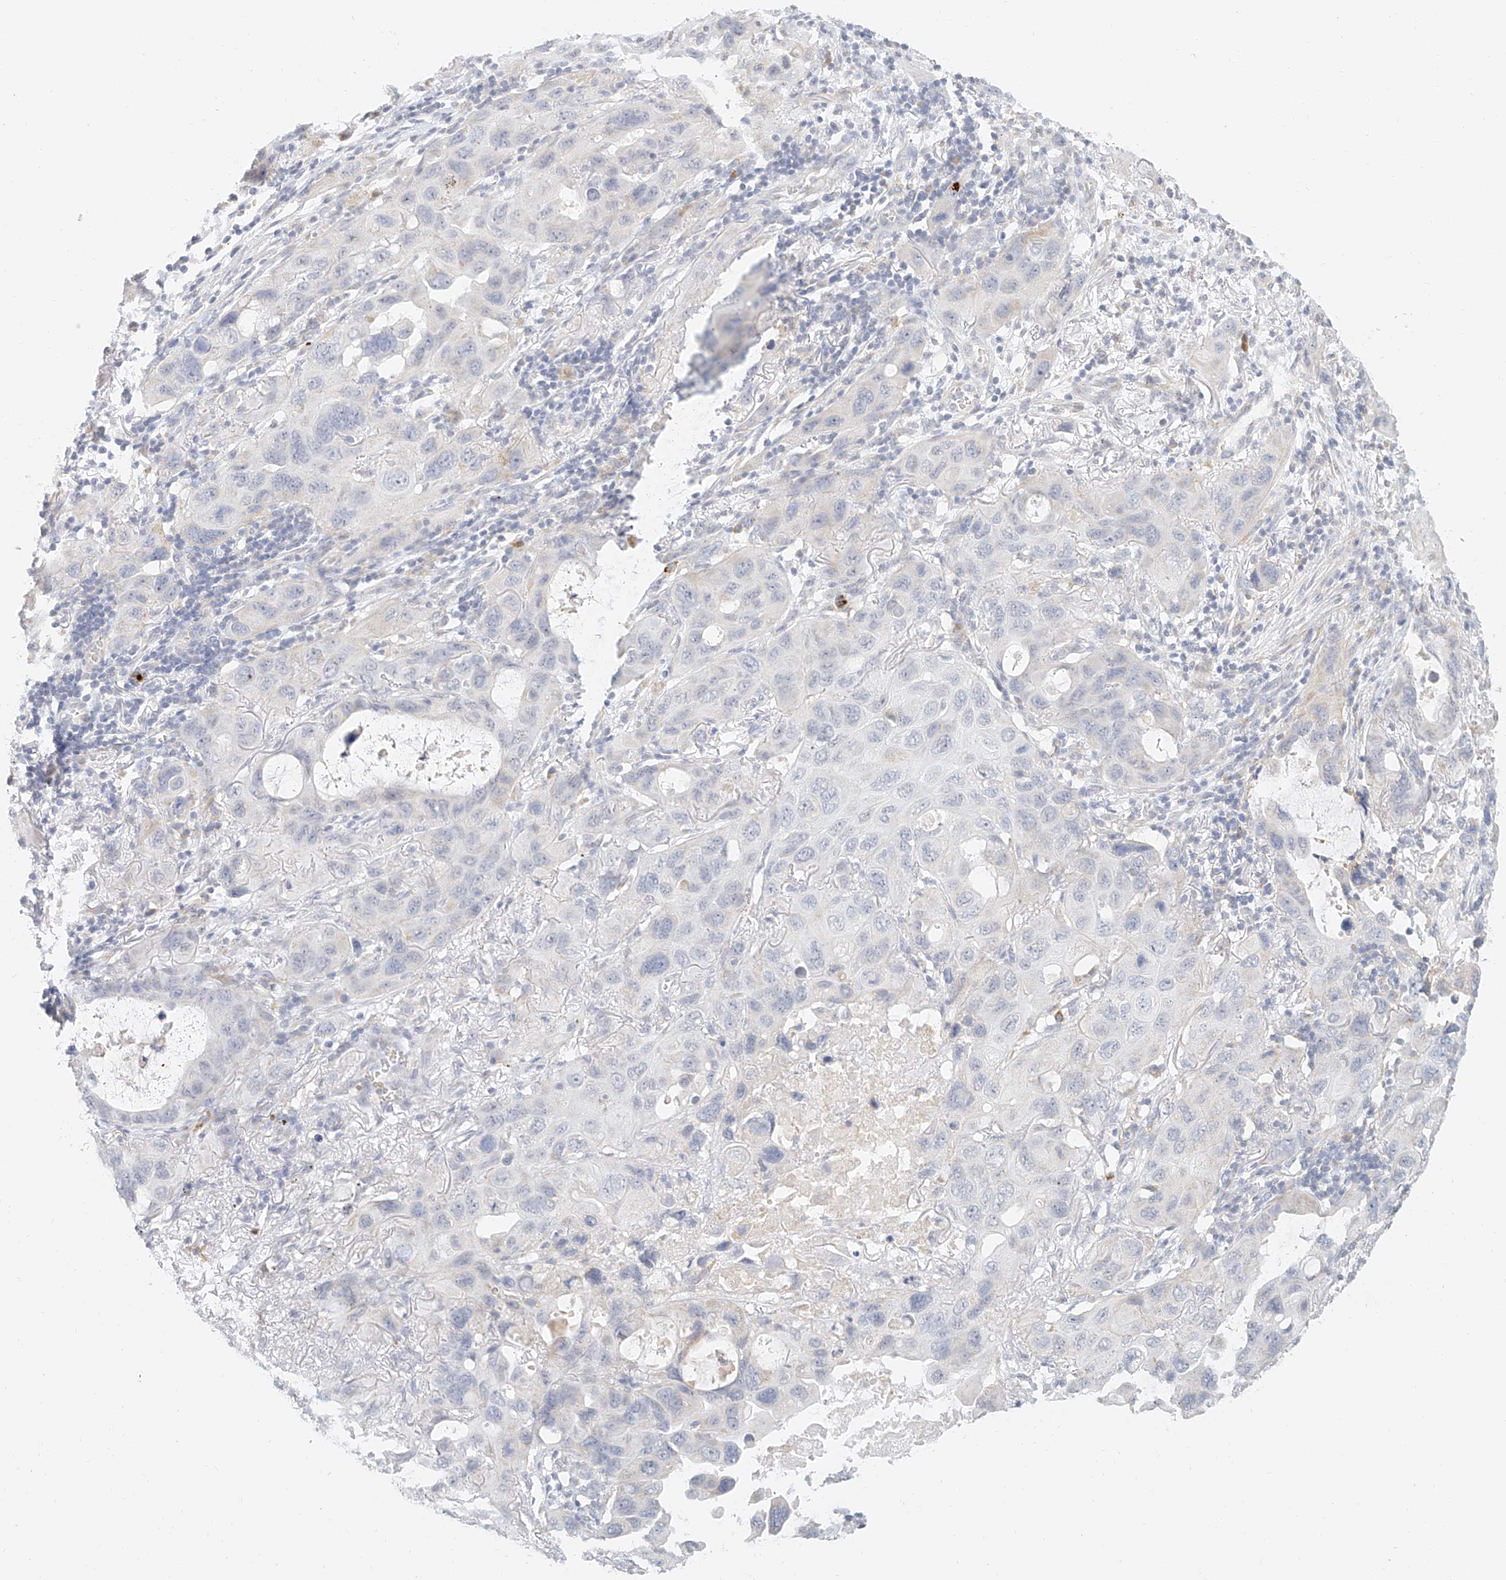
{"staining": {"intensity": "negative", "quantity": "none", "location": "none"}, "tissue": "lung cancer", "cell_type": "Tumor cells", "image_type": "cancer", "snomed": [{"axis": "morphology", "description": "Squamous cell carcinoma, NOS"}, {"axis": "topography", "description": "Lung"}], "caption": "A histopathology image of lung cancer stained for a protein displays no brown staining in tumor cells.", "gene": "CXorf58", "patient": {"sex": "female", "age": 73}}